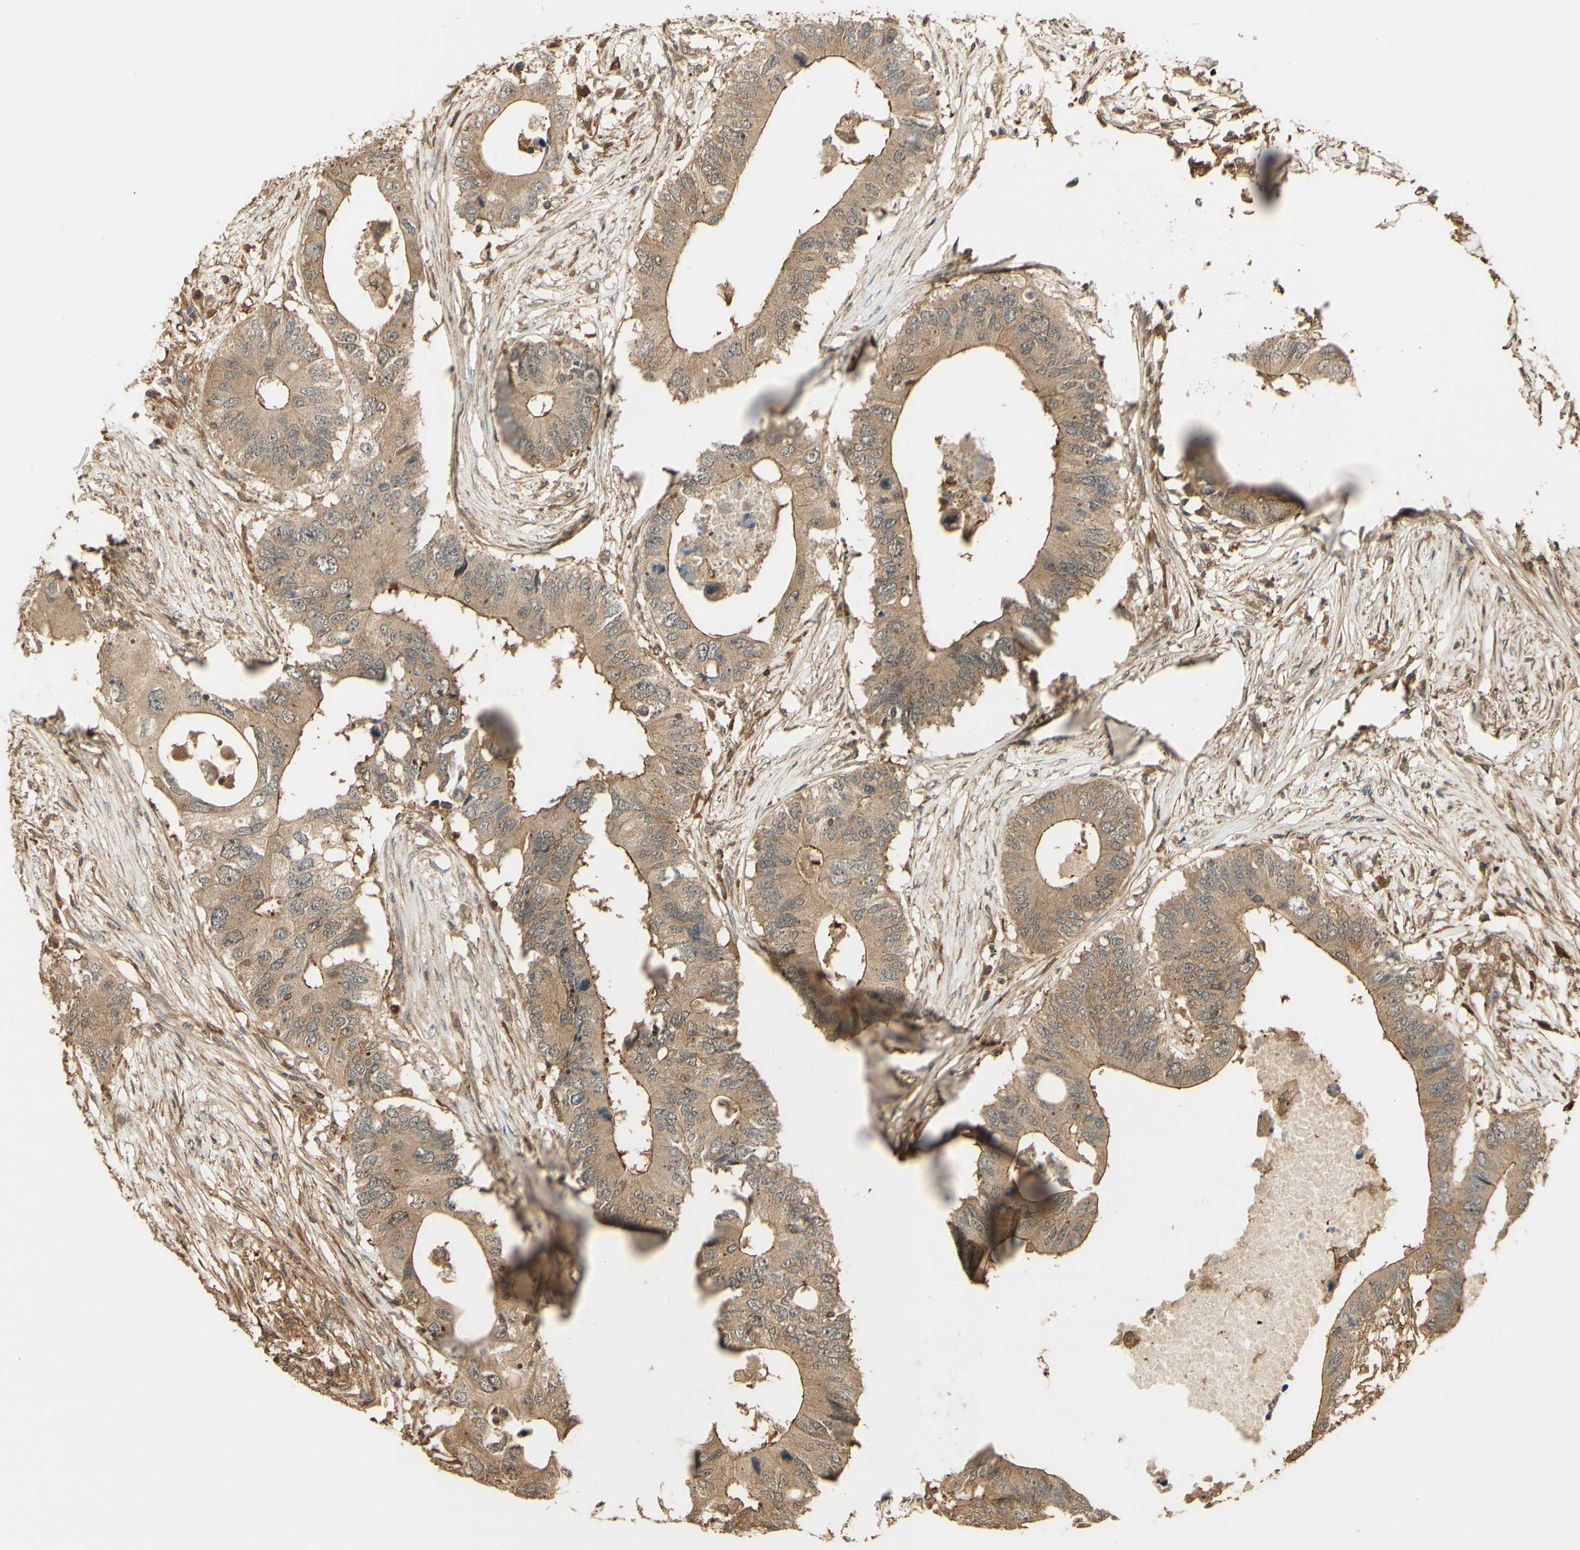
{"staining": {"intensity": "weak", "quantity": ">75%", "location": "cytoplasmic/membranous"}, "tissue": "colorectal cancer", "cell_type": "Tumor cells", "image_type": "cancer", "snomed": [{"axis": "morphology", "description": "Adenocarcinoma, NOS"}, {"axis": "topography", "description": "Colon"}], "caption": "This is a histology image of immunohistochemistry (IHC) staining of adenocarcinoma (colorectal), which shows weak staining in the cytoplasmic/membranous of tumor cells.", "gene": "AGER", "patient": {"sex": "male", "age": 71}}